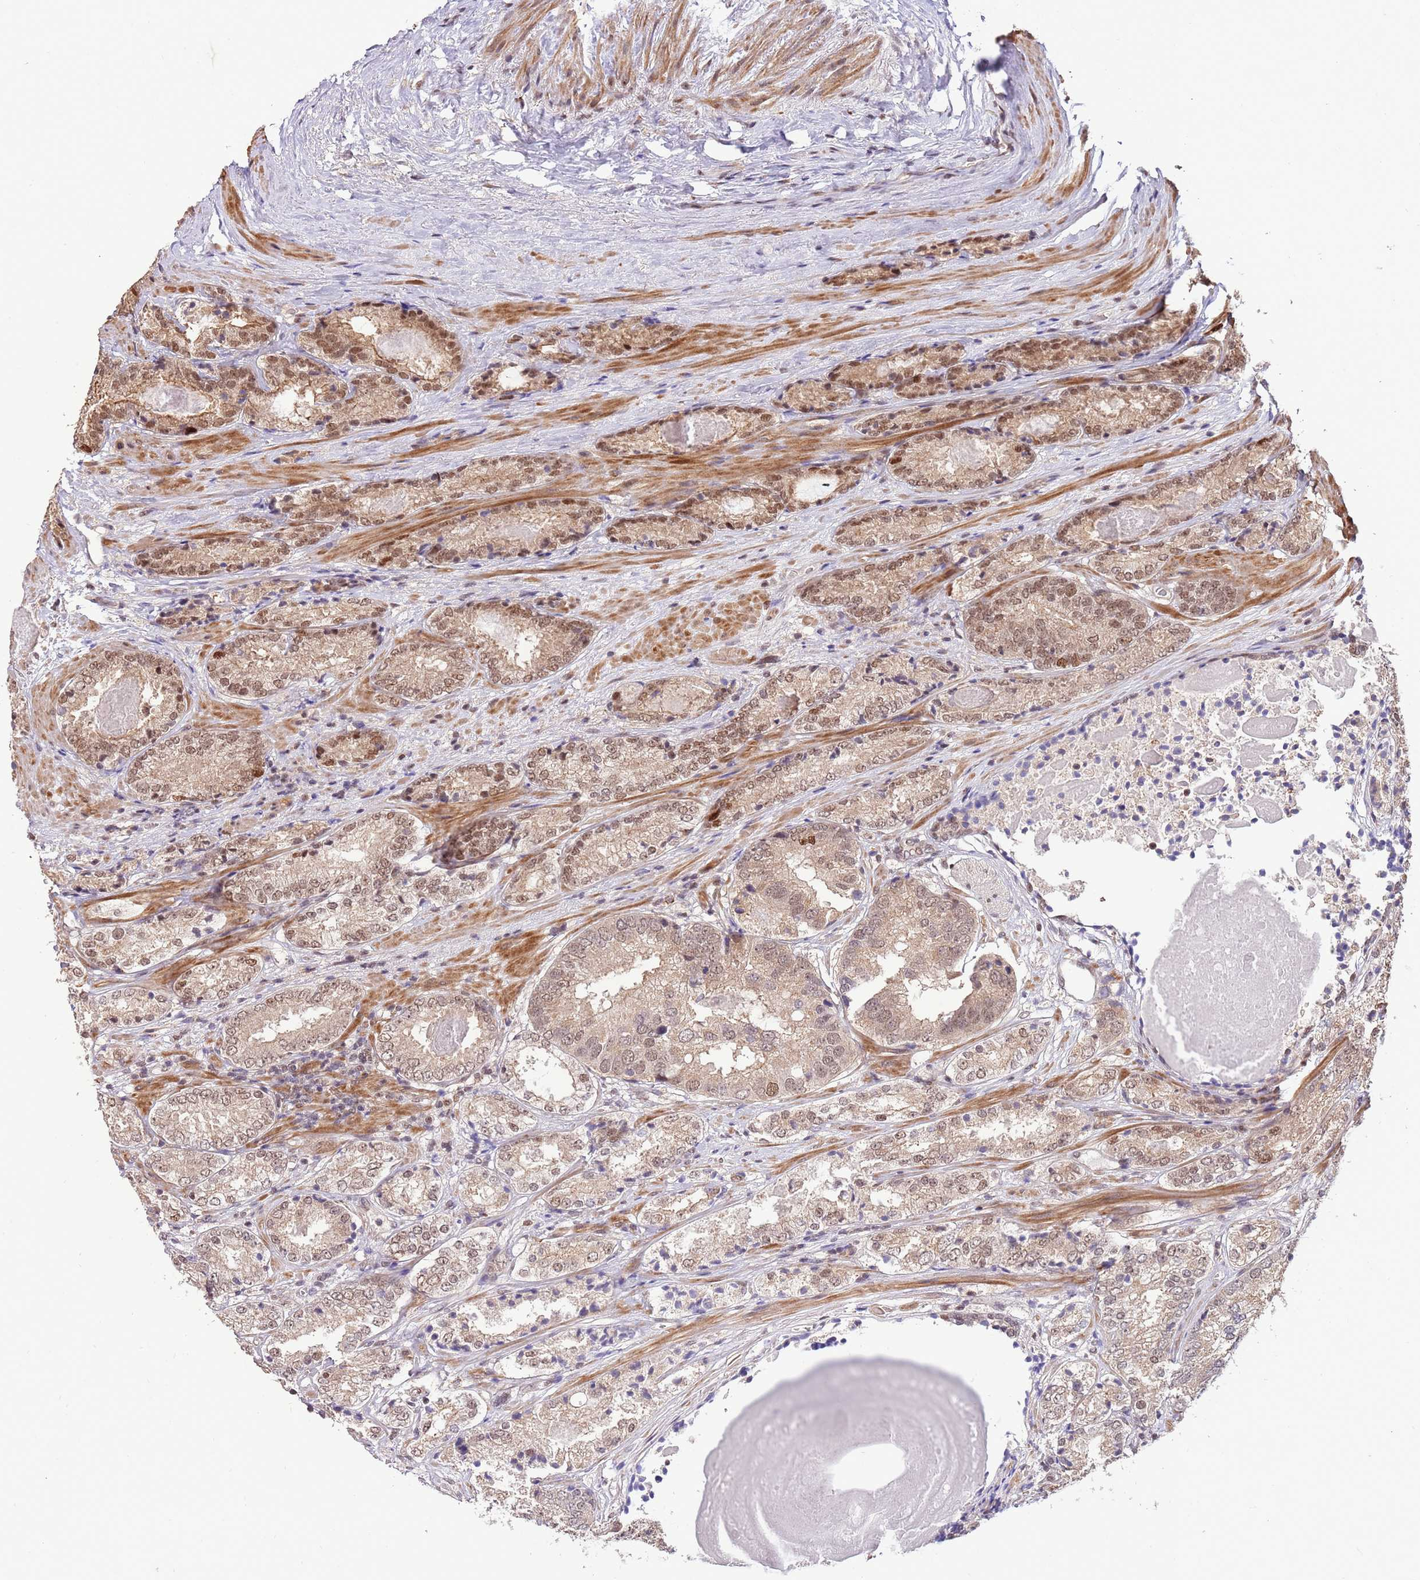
{"staining": {"intensity": "moderate", "quantity": "25%-75%", "location": "cytoplasmic/membranous,nuclear"}, "tissue": "prostate cancer", "cell_type": "Tumor cells", "image_type": "cancer", "snomed": [{"axis": "morphology", "description": "Adenocarcinoma, High grade"}, {"axis": "topography", "description": "Prostate"}], "caption": "About 25%-75% of tumor cells in human adenocarcinoma (high-grade) (prostate) reveal moderate cytoplasmic/membranous and nuclear protein positivity as visualized by brown immunohistochemical staining.", "gene": "RIF1", "patient": {"sex": "male", "age": 63}}